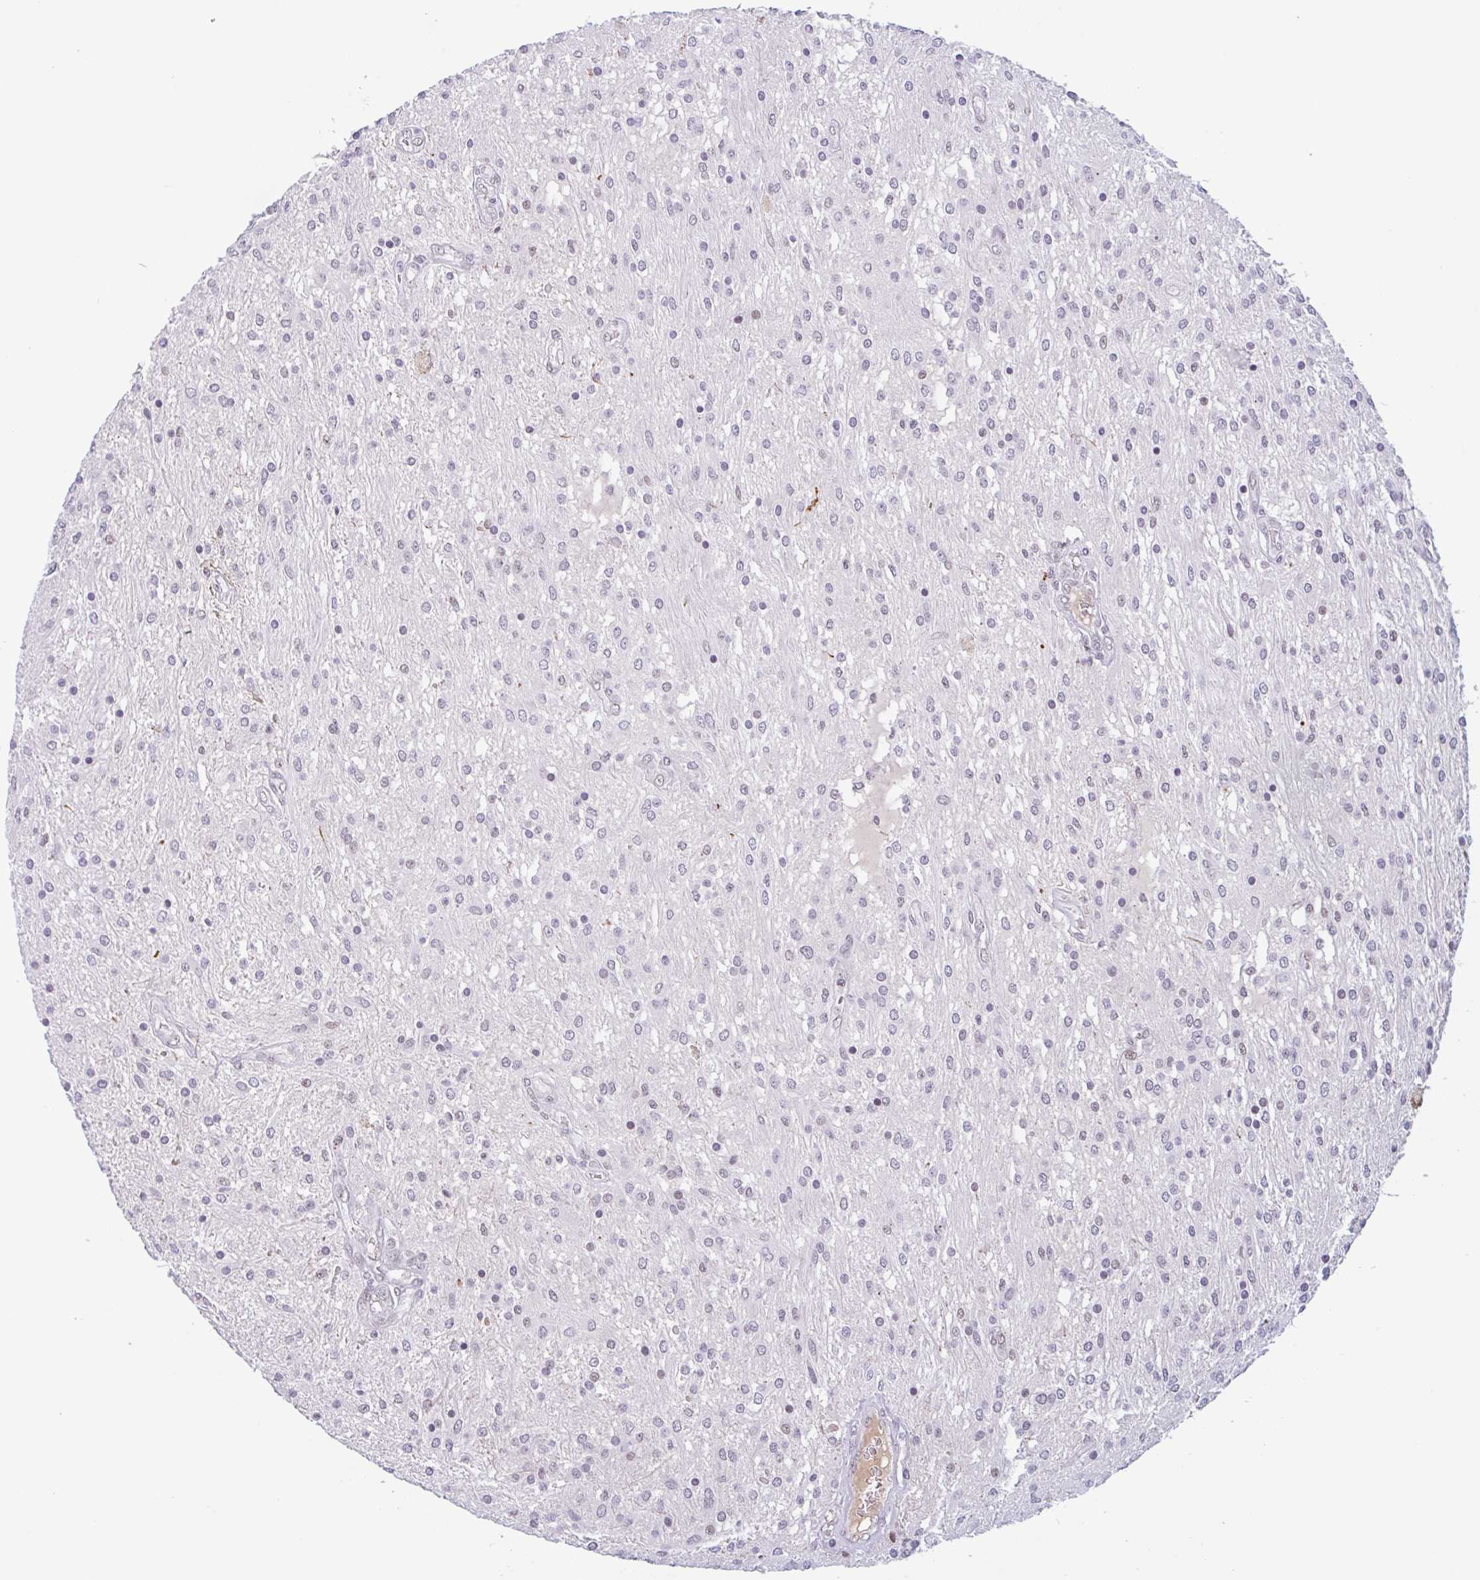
{"staining": {"intensity": "negative", "quantity": "none", "location": "none"}, "tissue": "glioma", "cell_type": "Tumor cells", "image_type": "cancer", "snomed": [{"axis": "morphology", "description": "Glioma, malignant, Low grade"}, {"axis": "topography", "description": "Cerebellum"}], "caption": "A high-resolution histopathology image shows immunohistochemistry staining of malignant glioma (low-grade), which reveals no significant staining in tumor cells.", "gene": "PLG", "patient": {"sex": "female", "age": 14}}